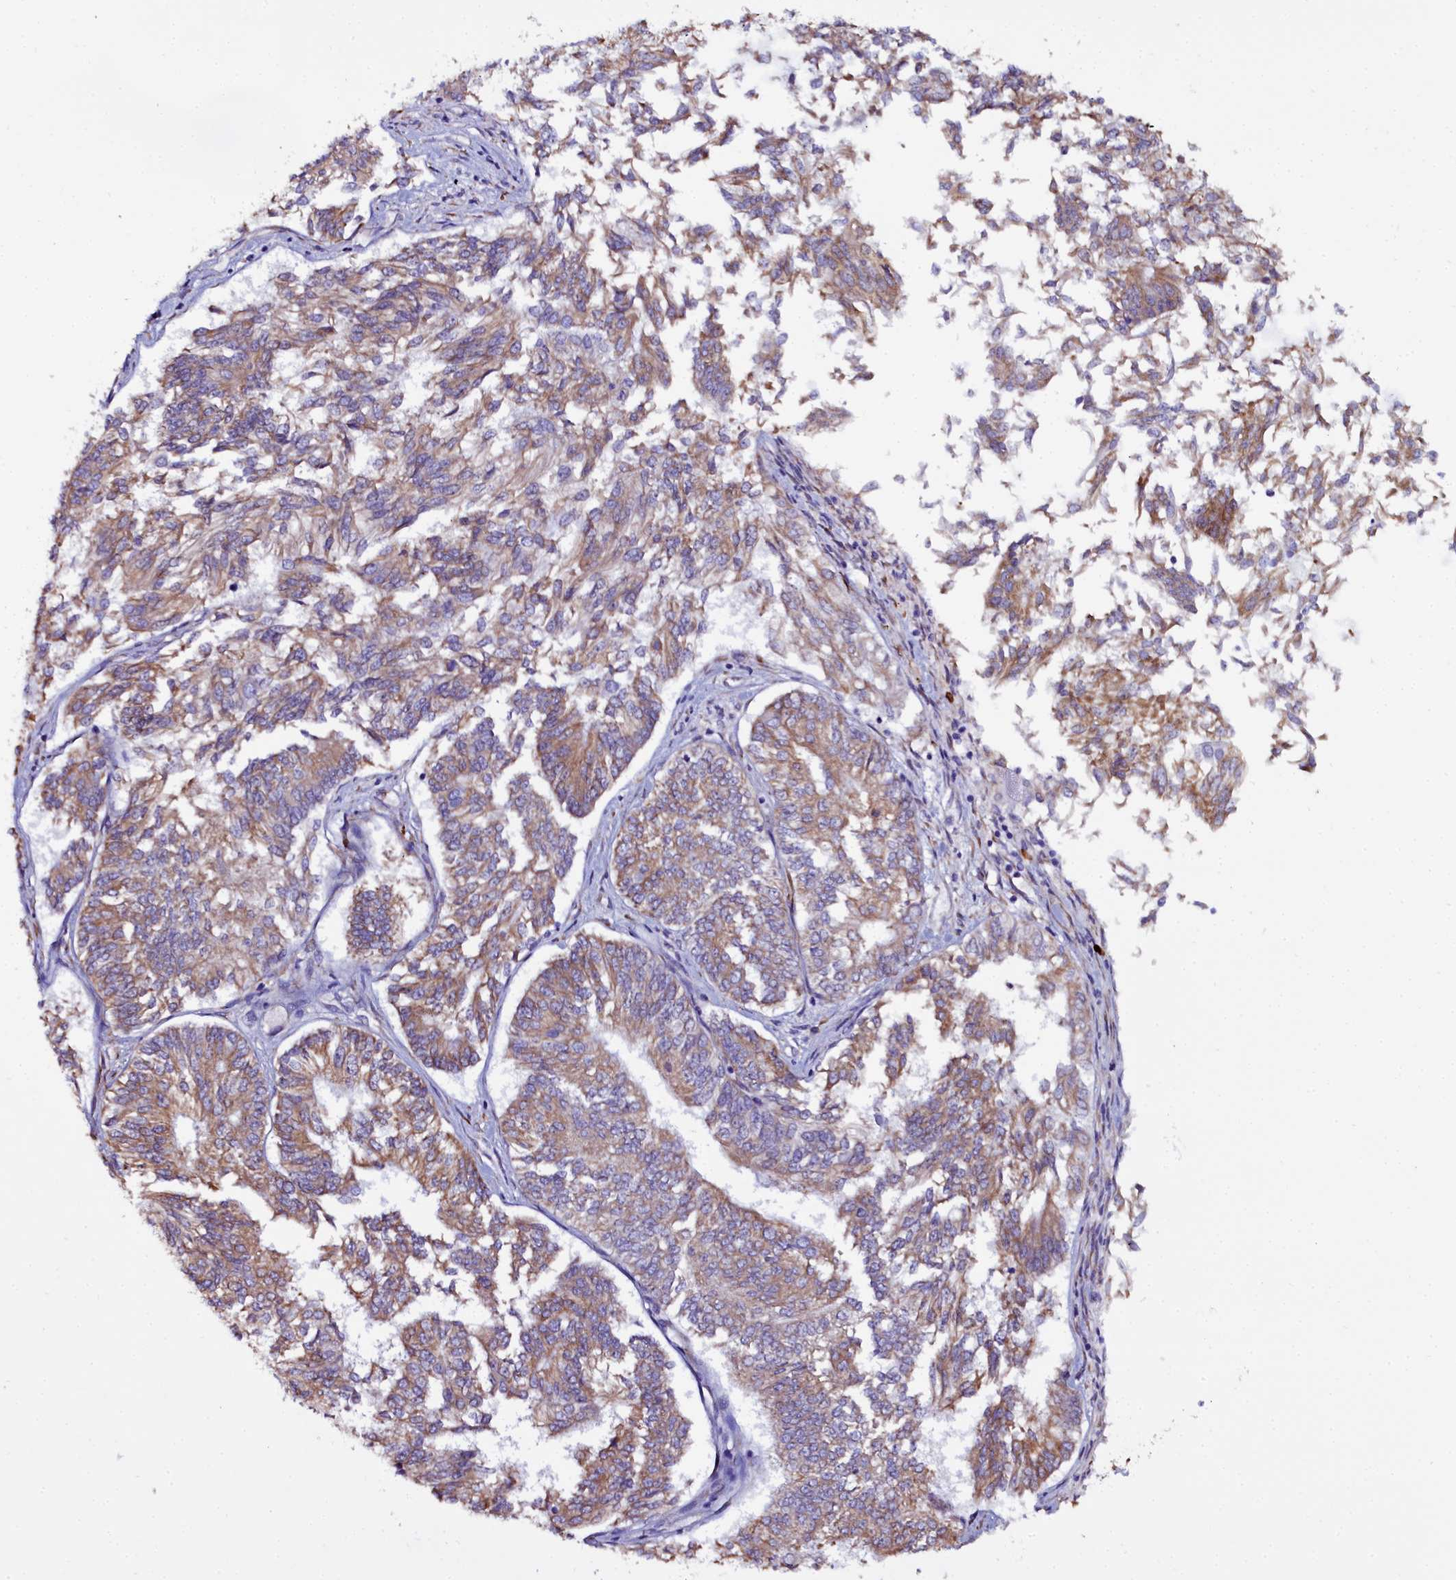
{"staining": {"intensity": "moderate", "quantity": ">75%", "location": "cytoplasmic/membranous"}, "tissue": "endometrial cancer", "cell_type": "Tumor cells", "image_type": "cancer", "snomed": [{"axis": "morphology", "description": "Adenocarcinoma, NOS"}, {"axis": "topography", "description": "Endometrium"}], "caption": "DAB (3,3'-diaminobenzidine) immunohistochemical staining of adenocarcinoma (endometrial) shows moderate cytoplasmic/membranous protein expression in about >75% of tumor cells.", "gene": "TXNDC5", "patient": {"sex": "female", "age": 58}}